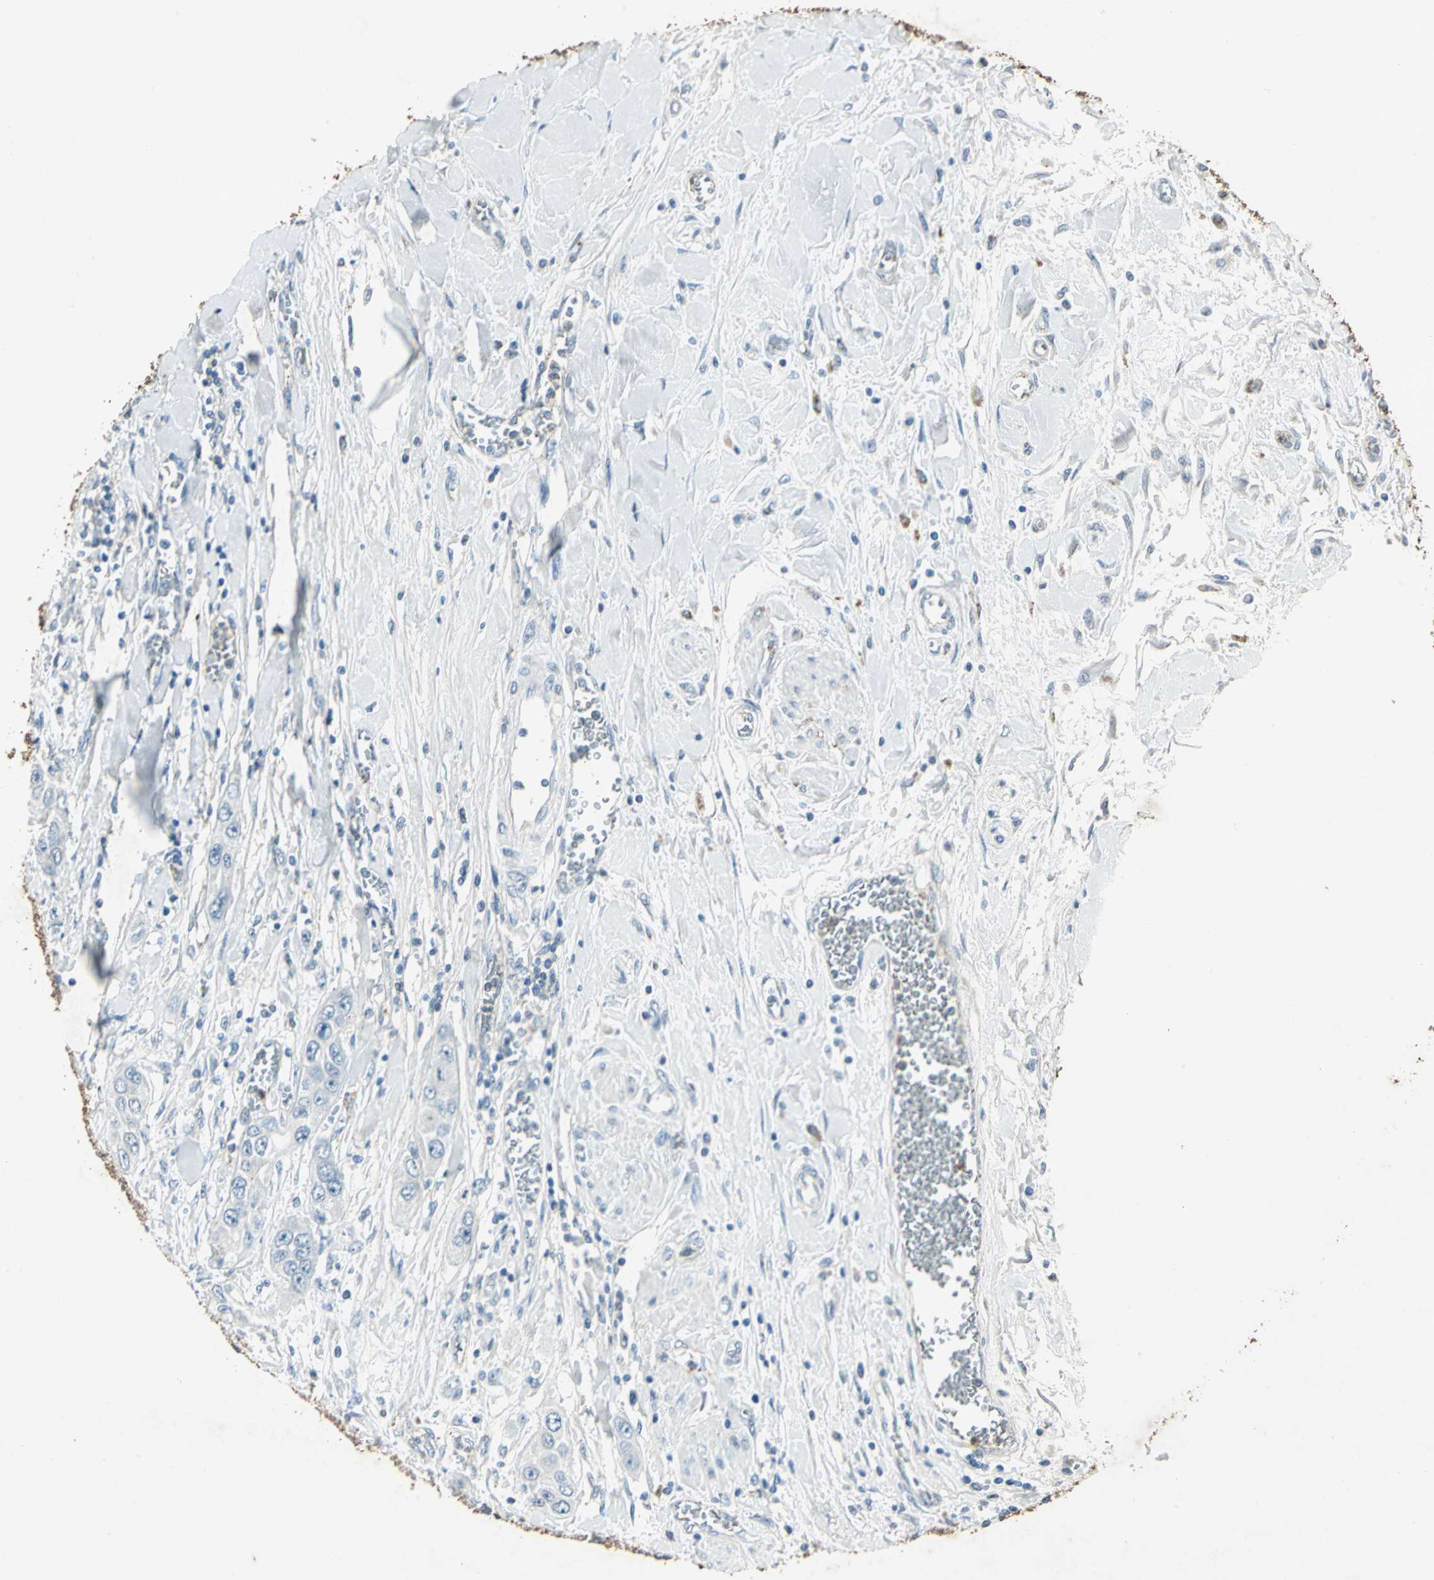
{"staining": {"intensity": "weak", "quantity": "<25%", "location": "cytoplasmic/membranous"}, "tissue": "pancreatic cancer", "cell_type": "Tumor cells", "image_type": "cancer", "snomed": [{"axis": "morphology", "description": "Adenocarcinoma, NOS"}, {"axis": "topography", "description": "Pancreas"}], "caption": "This micrograph is of pancreatic cancer (adenocarcinoma) stained with IHC to label a protein in brown with the nuclei are counter-stained blue. There is no expression in tumor cells.", "gene": "CAMK2B", "patient": {"sex": "female", "age": 70}}